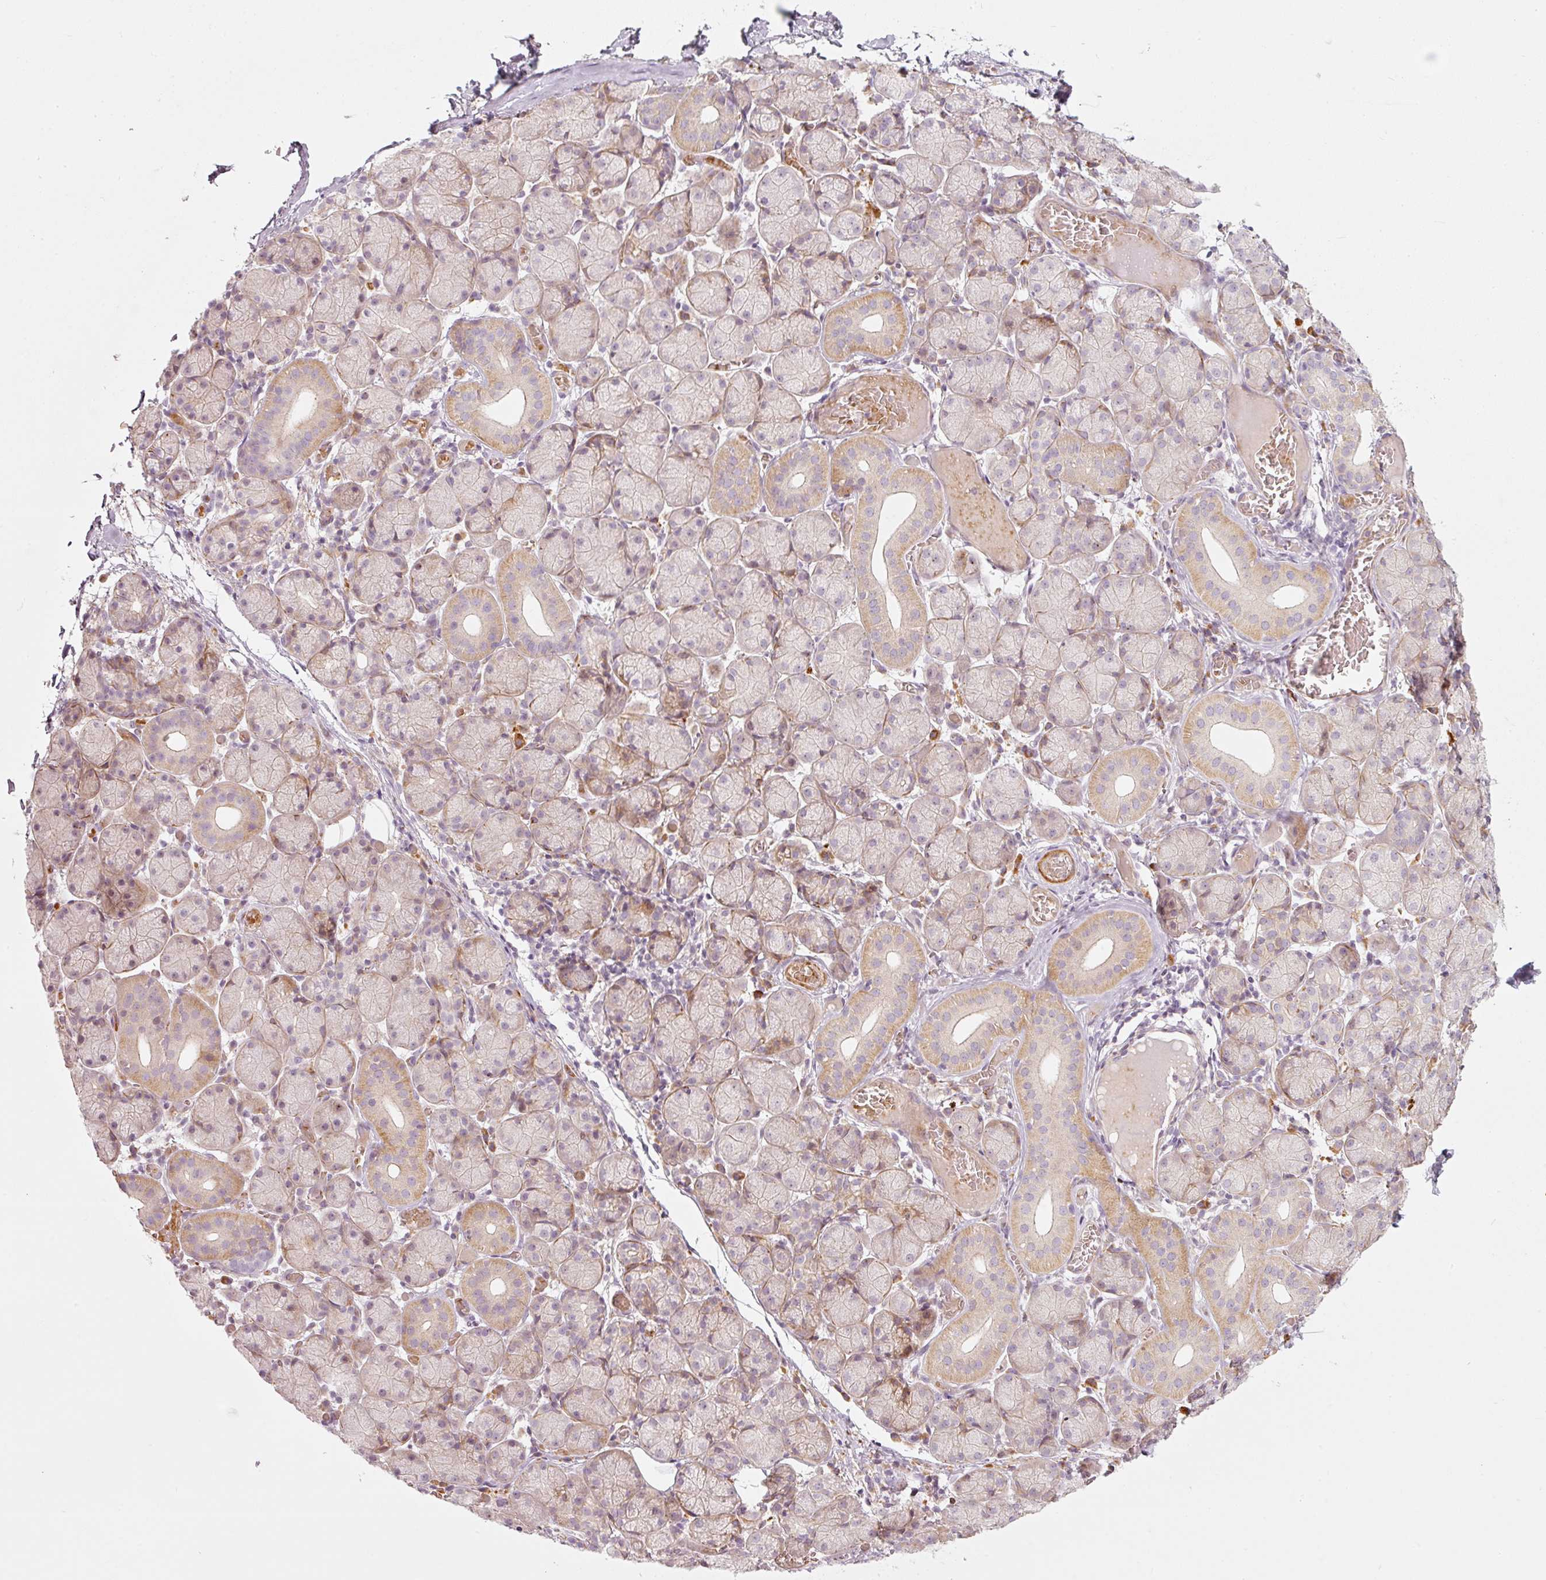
{"staining": {"intensity": "moderate", "quantity": "<25%", "location": "cytoplasmic/membranous"}, "tissue": "salivary gland", "cell_type": "Glandular cells", "image_type": "normal", "snomed": [{"axis": "morphology", "description": "Normal tissue, NOS"}, {"axis": "topography", "description": "Salivary gland"}], "caption": "An immunohistochemistry histopathology image of normal tissue is shown. Protein staining in brown labels moderate cytoplasmic/membranous positivity in salivary gland within glandular cells. (IHC, brightfield microscopy, high magnification).", "gene": "KCNQ1", "patient": {"sex": "female", "age": 24}}